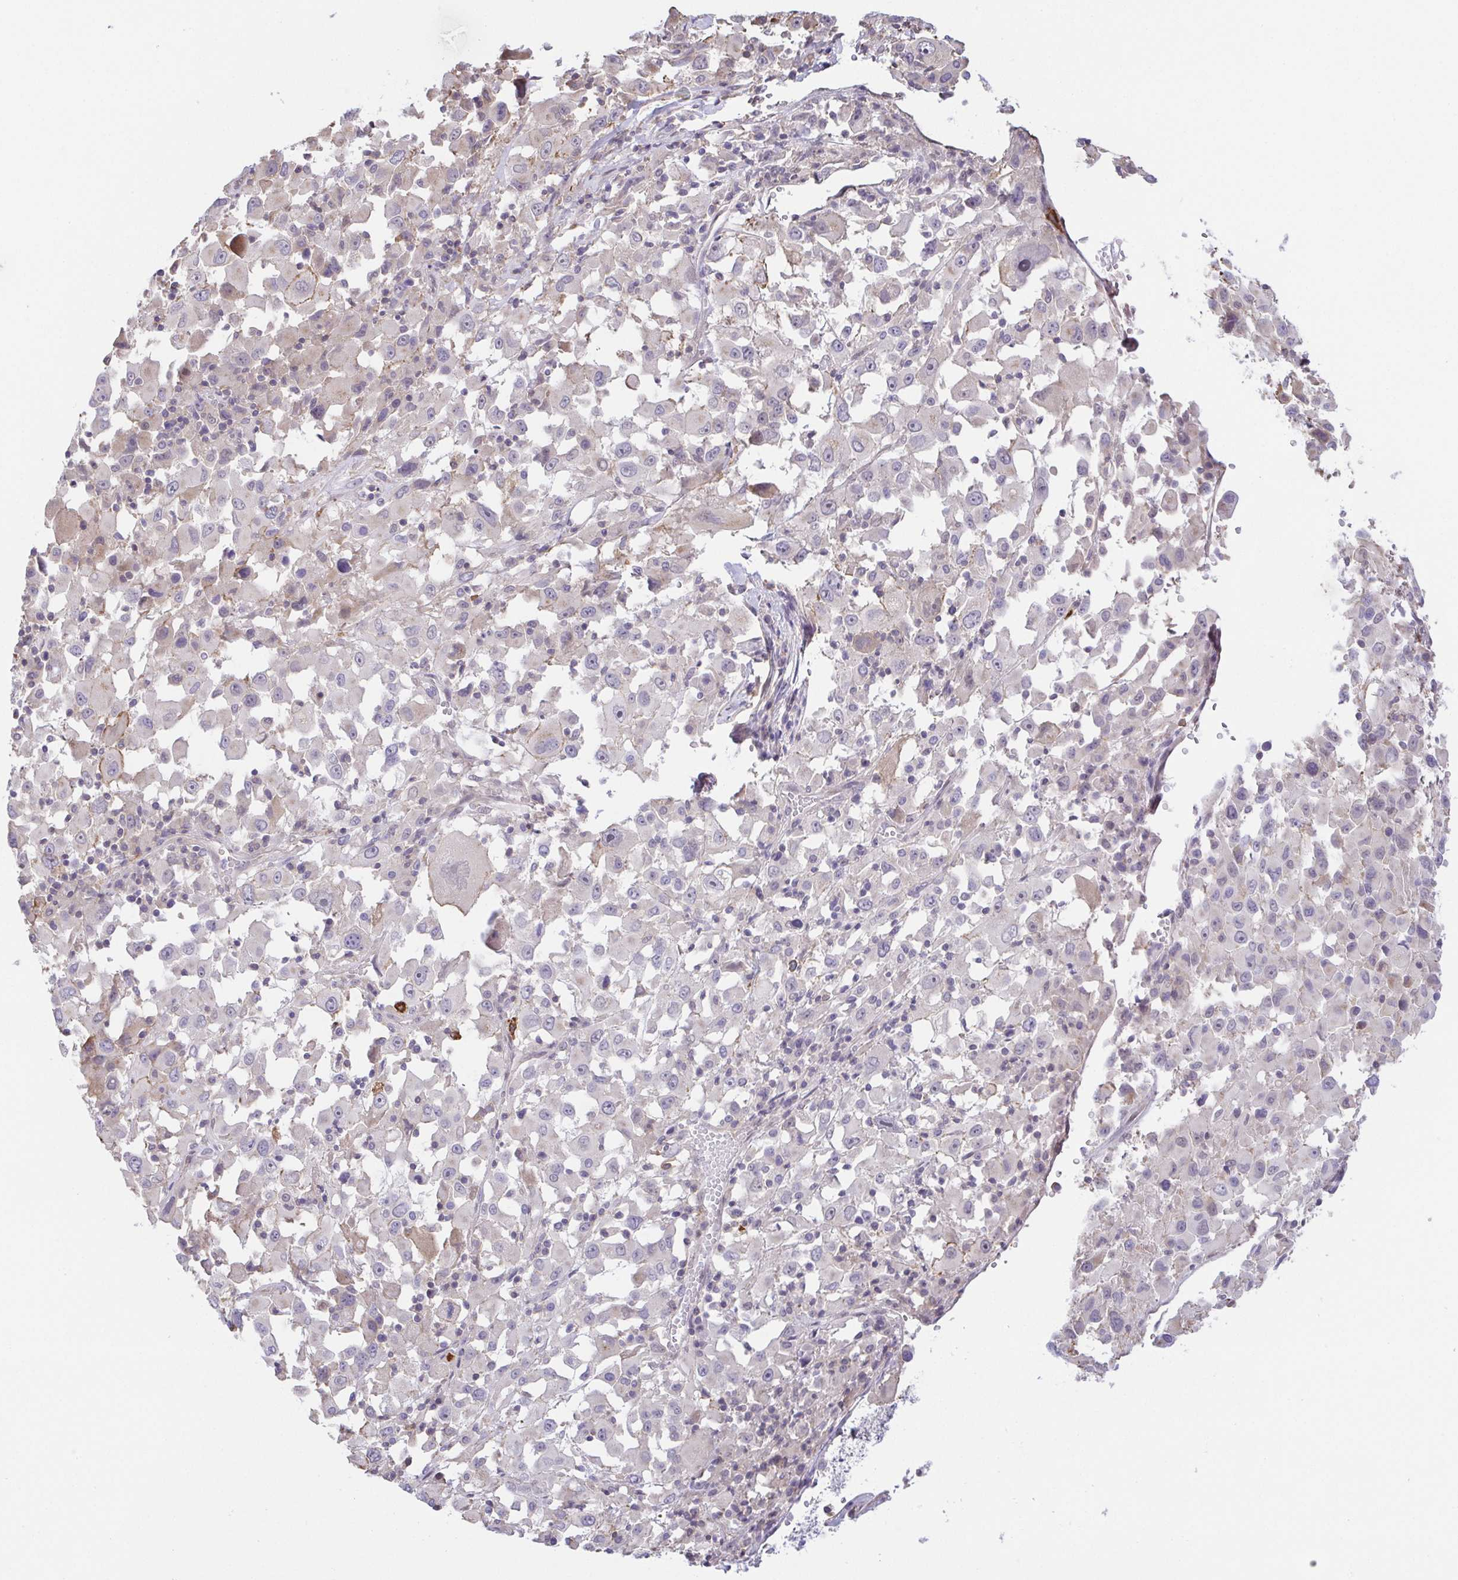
{"staining": {"intensity": "negative", "quantity": "none", "location": "none"}, "tissue": "melanoma", "cell_type": "Tumor cells", "image_type": "cancer", "snomed": [{"axis": "morphology", "description": "Malignant melanoma, Metastatic site"}, {"axis": "topography", "description": "Soft tissue"}], "caption": "Tumor cells are negative for protein expression in human melanoma.", "gene": "PREPL", "patient": {"sex": "male", "age": 50}}